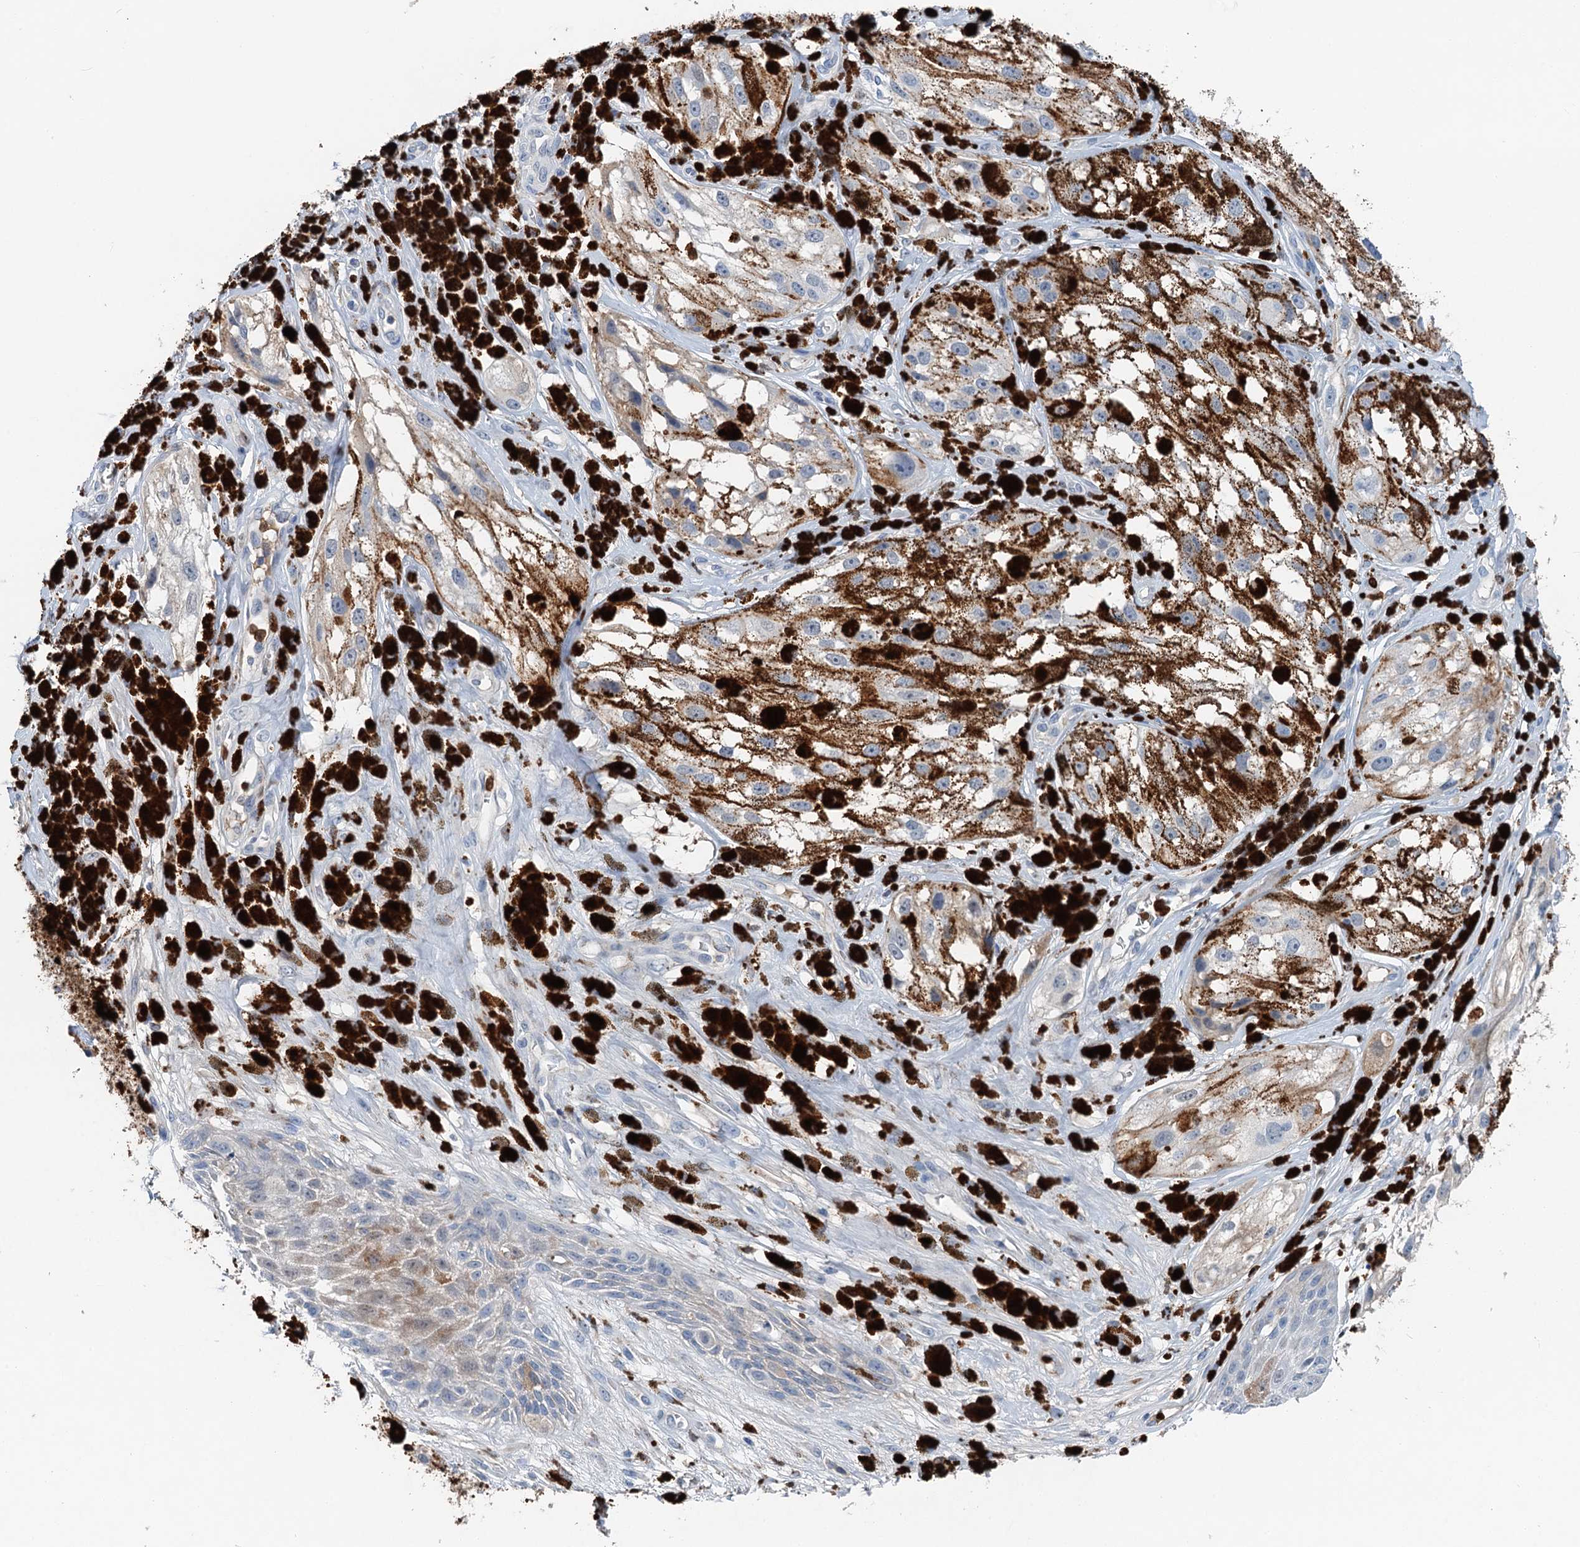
{"staining": {"intensity": "negative", "quantity": "none", "location": "none"}, "tissue": "melanoma", "cell_type": "Tumor cells", "image_type": "cancer", "snomed": [{"axis": "morphology", "description": "Malignant melanoma, NOS"}, {"axis": "topography", "description": "Skin"}], "caption": "This photomicrograph is of malignant melanoma stained with immunohistochemistry to label a protein in brown with the nuclei are counter-stained blue. There is no positivity in tumor cells.", "gene": "OTOA", "patient": {"sex": "male", "age": 88}}